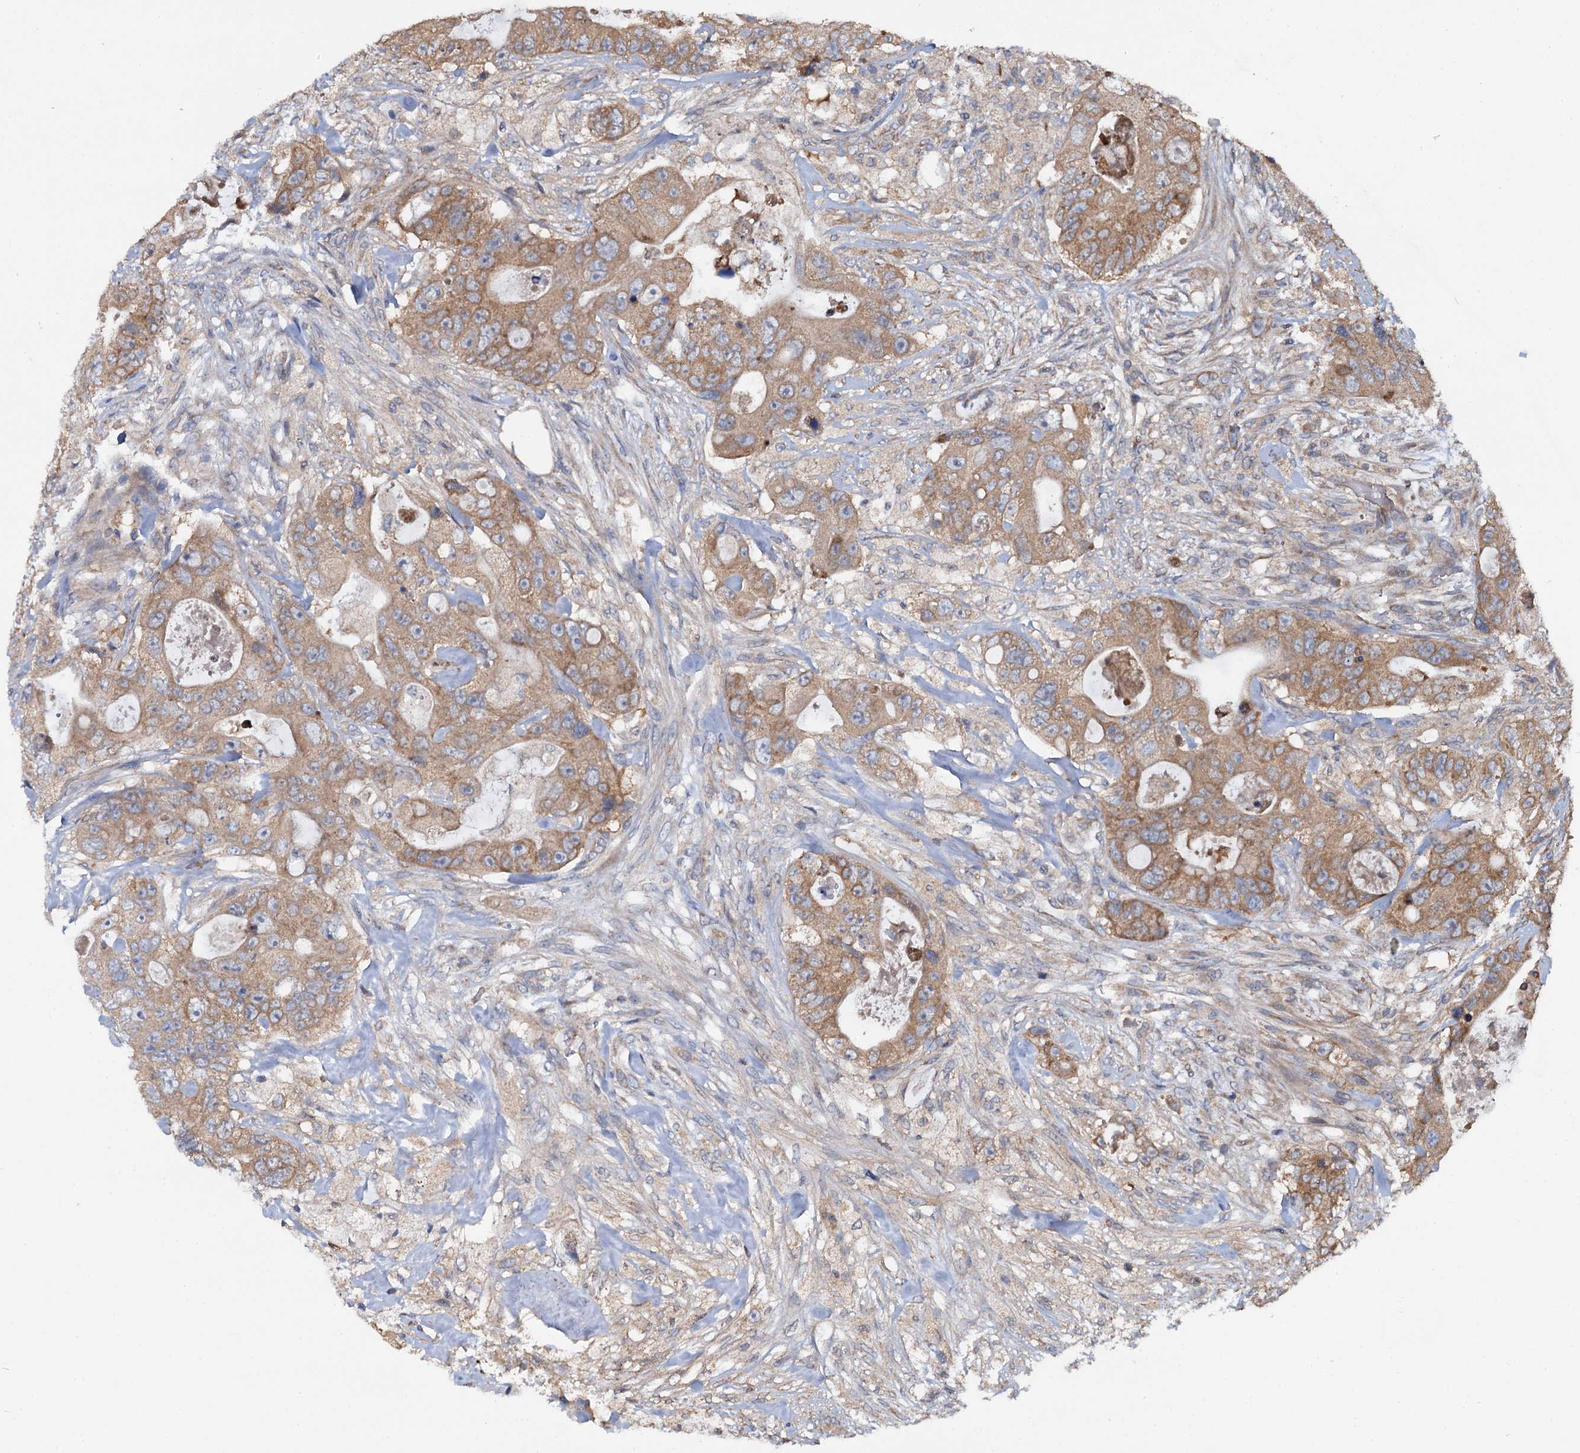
{"staining": {"intensity": "moderate", "quantity": ">75%", "location": "cytoplasmic/membranous"}, "tissue": "colorectal cancer", "cell_type": "Tumor cells", "image_type": "cancer", "snomed": [{"axis": "morphology", "description": "Adenocarcinoma, NOS"}, {"axis": "topography", "description": "Colon"}], "caption": "Brown immunohistochemical staining in human colorectal cancer (adenocarcinoma) displays moderate cytoplasmic/membranous expression in approximately >75% of tumor cells.", "gene": "CEP192", "patient": {"sex": "female", "age": 46}}